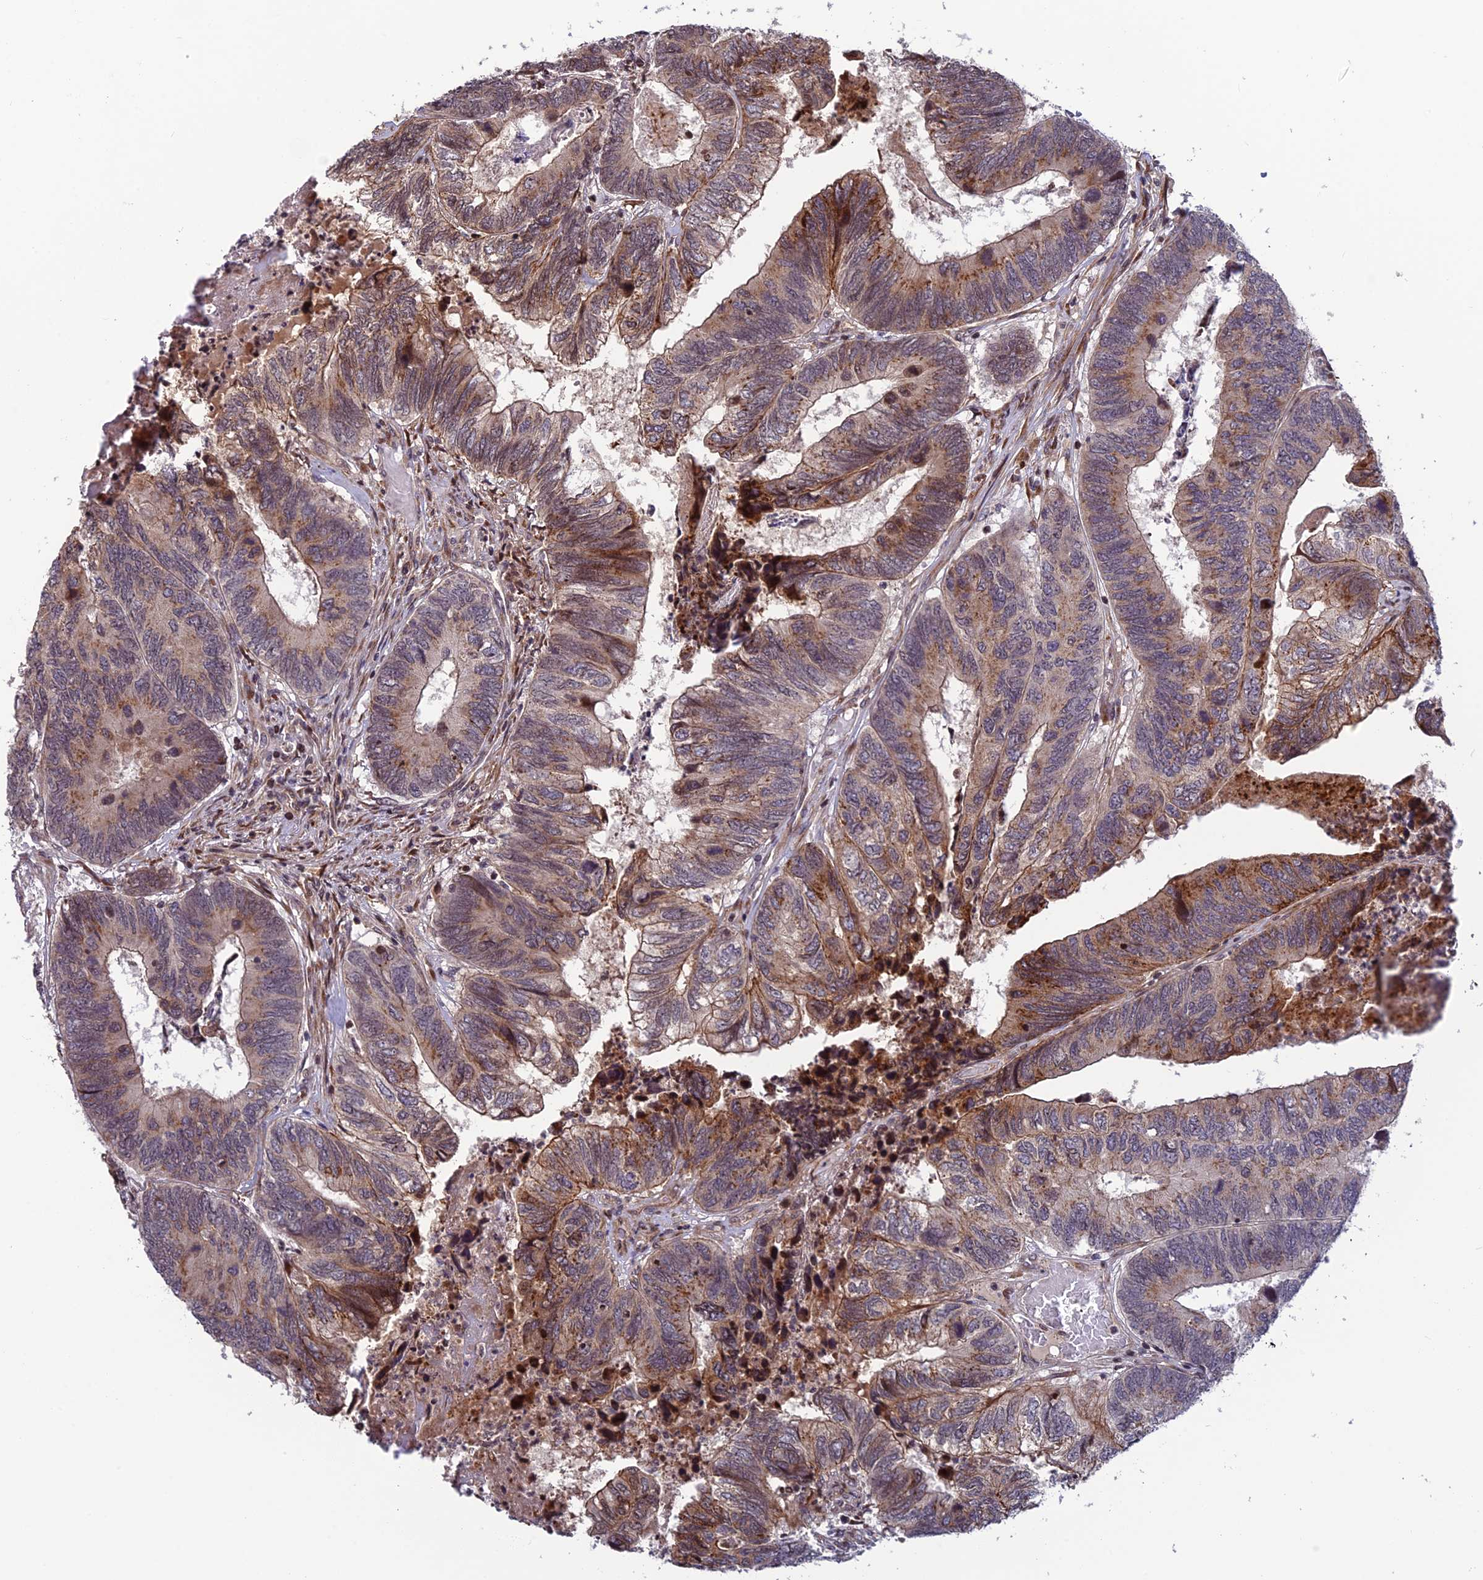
{"staining": {"intensity": "moderate", "quantity": "25%-75%", "location": "cytoplasmic/membranous"}, "tissue": "colorectal cancer", "cell_type": "Tumor cells", "image_type": "cancer", "snomed": [{"axis": "morphology", "description": "Adenocarcinoma, NOS"}, {"axis": "topography", "description": "Colon"}], "caption": "Immunohistochemistry (IHC) of adenocarcinoma (colorectal) exhibits medium levels of moderate cytoplasmic/membranous positivity in about 25%-75% of tumor cells. (Stains: DAB (3,3'-diaminobenzidine) in brown, nuclei in blue, Microscopy: brightfield microscopy at high magnification).", "gene": "SMIM7", "patient": {"sex": "female", "age": 67}}